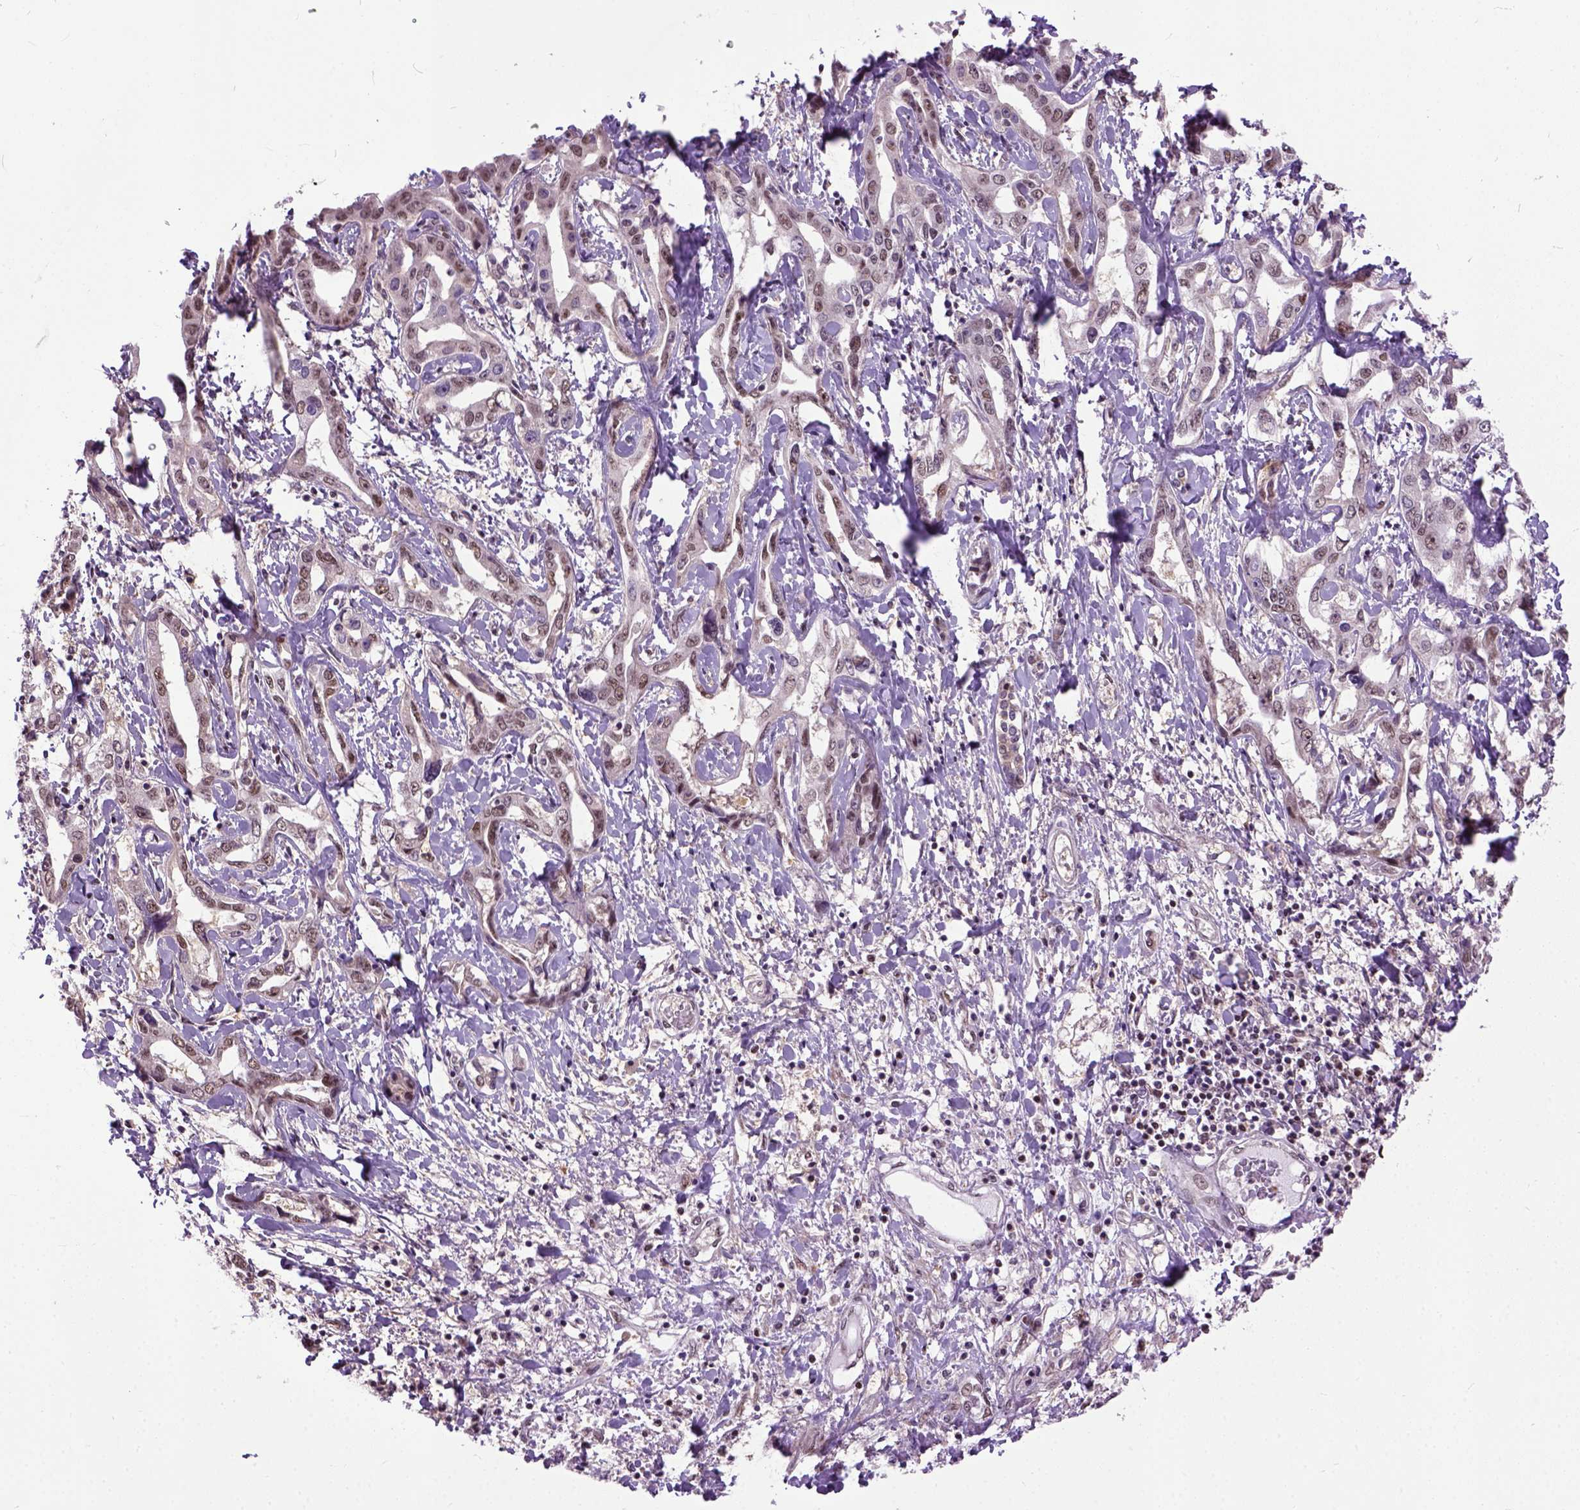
{"staining": {"intensity": "moderate", "quantity": ">75%", "location": "nuclear"}, "tissue": "liver cancer", "cell_type": "Tumor cells", "image_type": "cancer", "snomed": [{"axis": "morphology", "description": "Cholangiocarcinoma"}, {"axis": "topography", "description": "Liver"}], "caption": "Liver cancer stained with a protein marker reveals moderate staining in tumor cells.", "gene": "UBA3", "patient": {"sex": "male", "age": 59}}